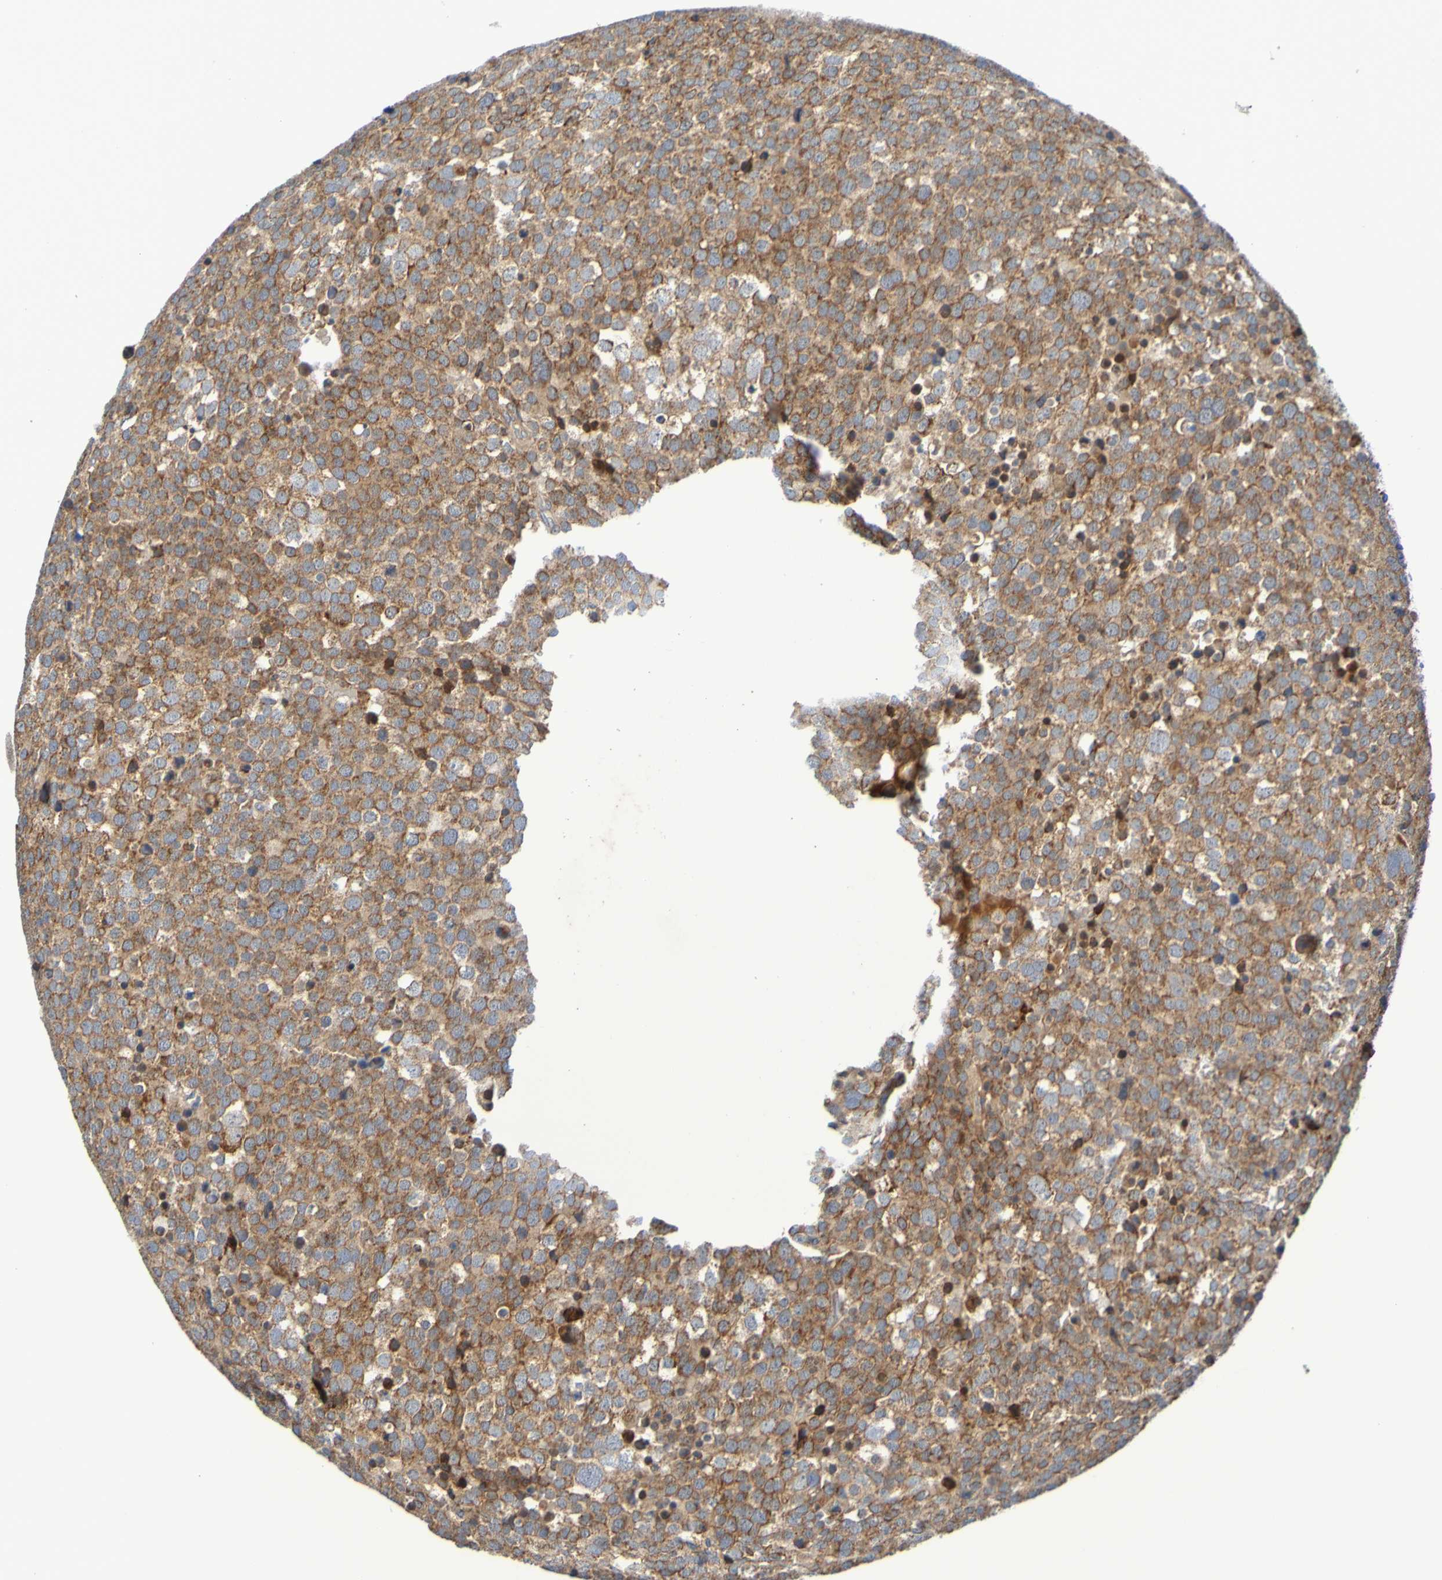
{"staining": {"intensity": "strong", "quantity": "25%-75%", "location": "cytoplasmic/membranous"}, "tissue": "testis cancer", "cell_type": "Tumor cells", "image_type": "cancer", "snomed": [{"axis": "morphology", "description": "Seminoma, NOS"}, {"axis": "topography", "description": "Testis"}], "caption": "Immunohistochemical staining of human testis cancer shows high levels of strong cytoplasmic/membranous protein positivity in approximately 25%-75% of tumor cells.", "gene": "CCDC51", "patient": {"sex": "male", "age": 71}}